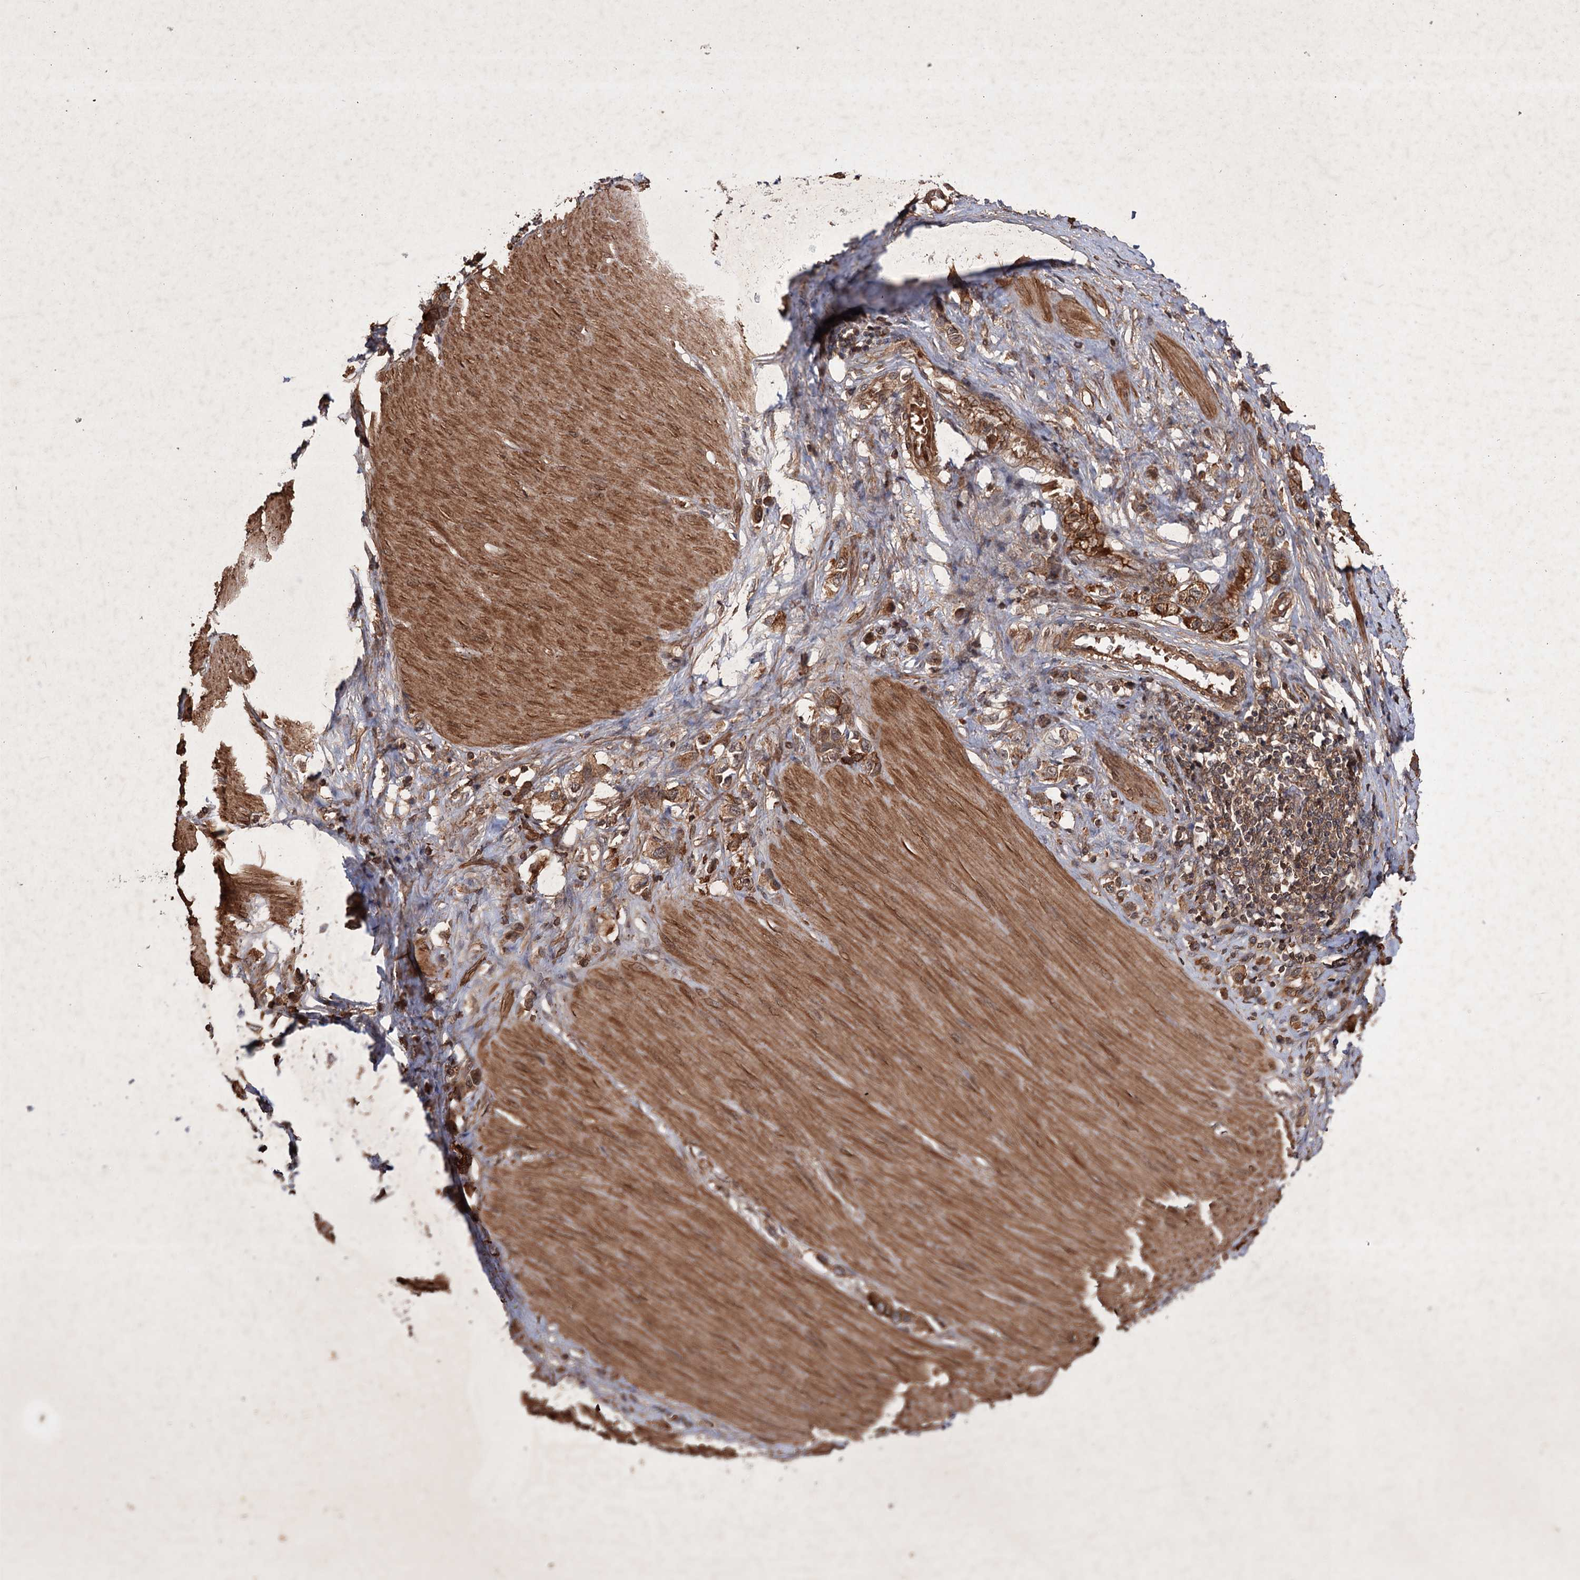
{"staining": {"intensity": "moderate", "quantity": ">75%", "location": "cytoplasmic/membranous,nuclear"}, "tissue": "stomach cancer", "cell_type": "Tumor cells", "image_type": "cancer", "snomed": [{"axis": "morphology", "description": "Adenocarcinoma, NOS"}, {"axis": "topography", "description": "Stomach"}], "caption": "Tumor cells exhibit medium levels of moderate cytoplasmic/membranous and nuclear staining in about >75% of cells in human adenocarcinoma (stomach). (Stains: DAB (3,3'-diaminobenzidine) in brown, nuclei in blue, Microscopy: brightfield microscopy at high magnification).", "gene": "ADK", "patient": {"sex": "female", "age": 65}}